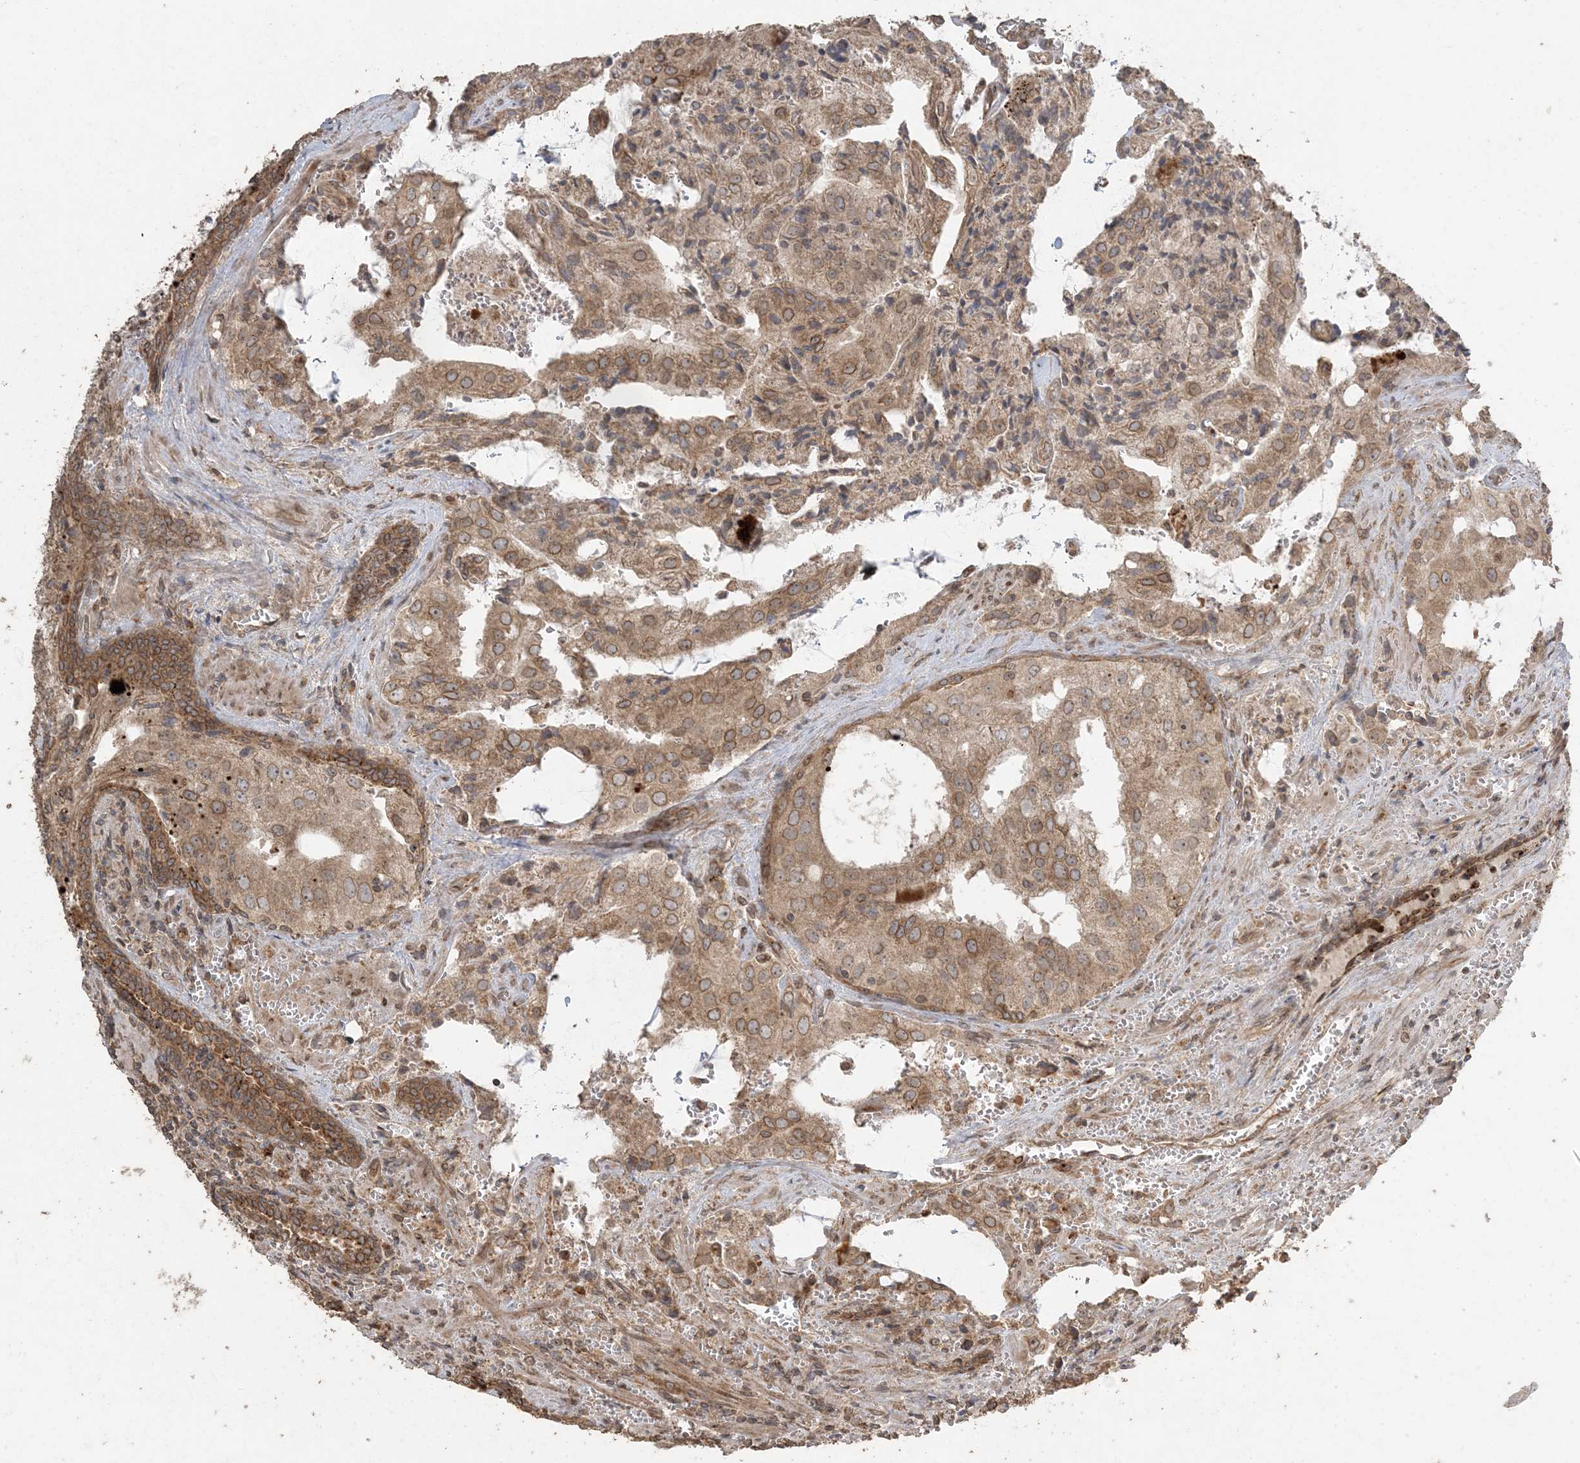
{"staining": {"intensity": "moderate", "quantity": ">75%", "location": "cytoplasmic/membranous,nuclear"}, "tissue": "prostate cancer", "cell_type": "Tumor cells", "image_type": "cancer", "snomed": [{"axis": "morphology", "description": "Adenocarcinoma, High grade"}, {"axis": "topography", "description": "Prostate"}], "caption": "A photomicrograph of prostate cancer stained for a protein reveals moderate cytoplasmic/membranous and nuclear brown staining in tumor cells. (IHC, brightfield microscopy, high magnification).", "gene": "DDX19B", "patient": {"sex": "male", "age": 68}}